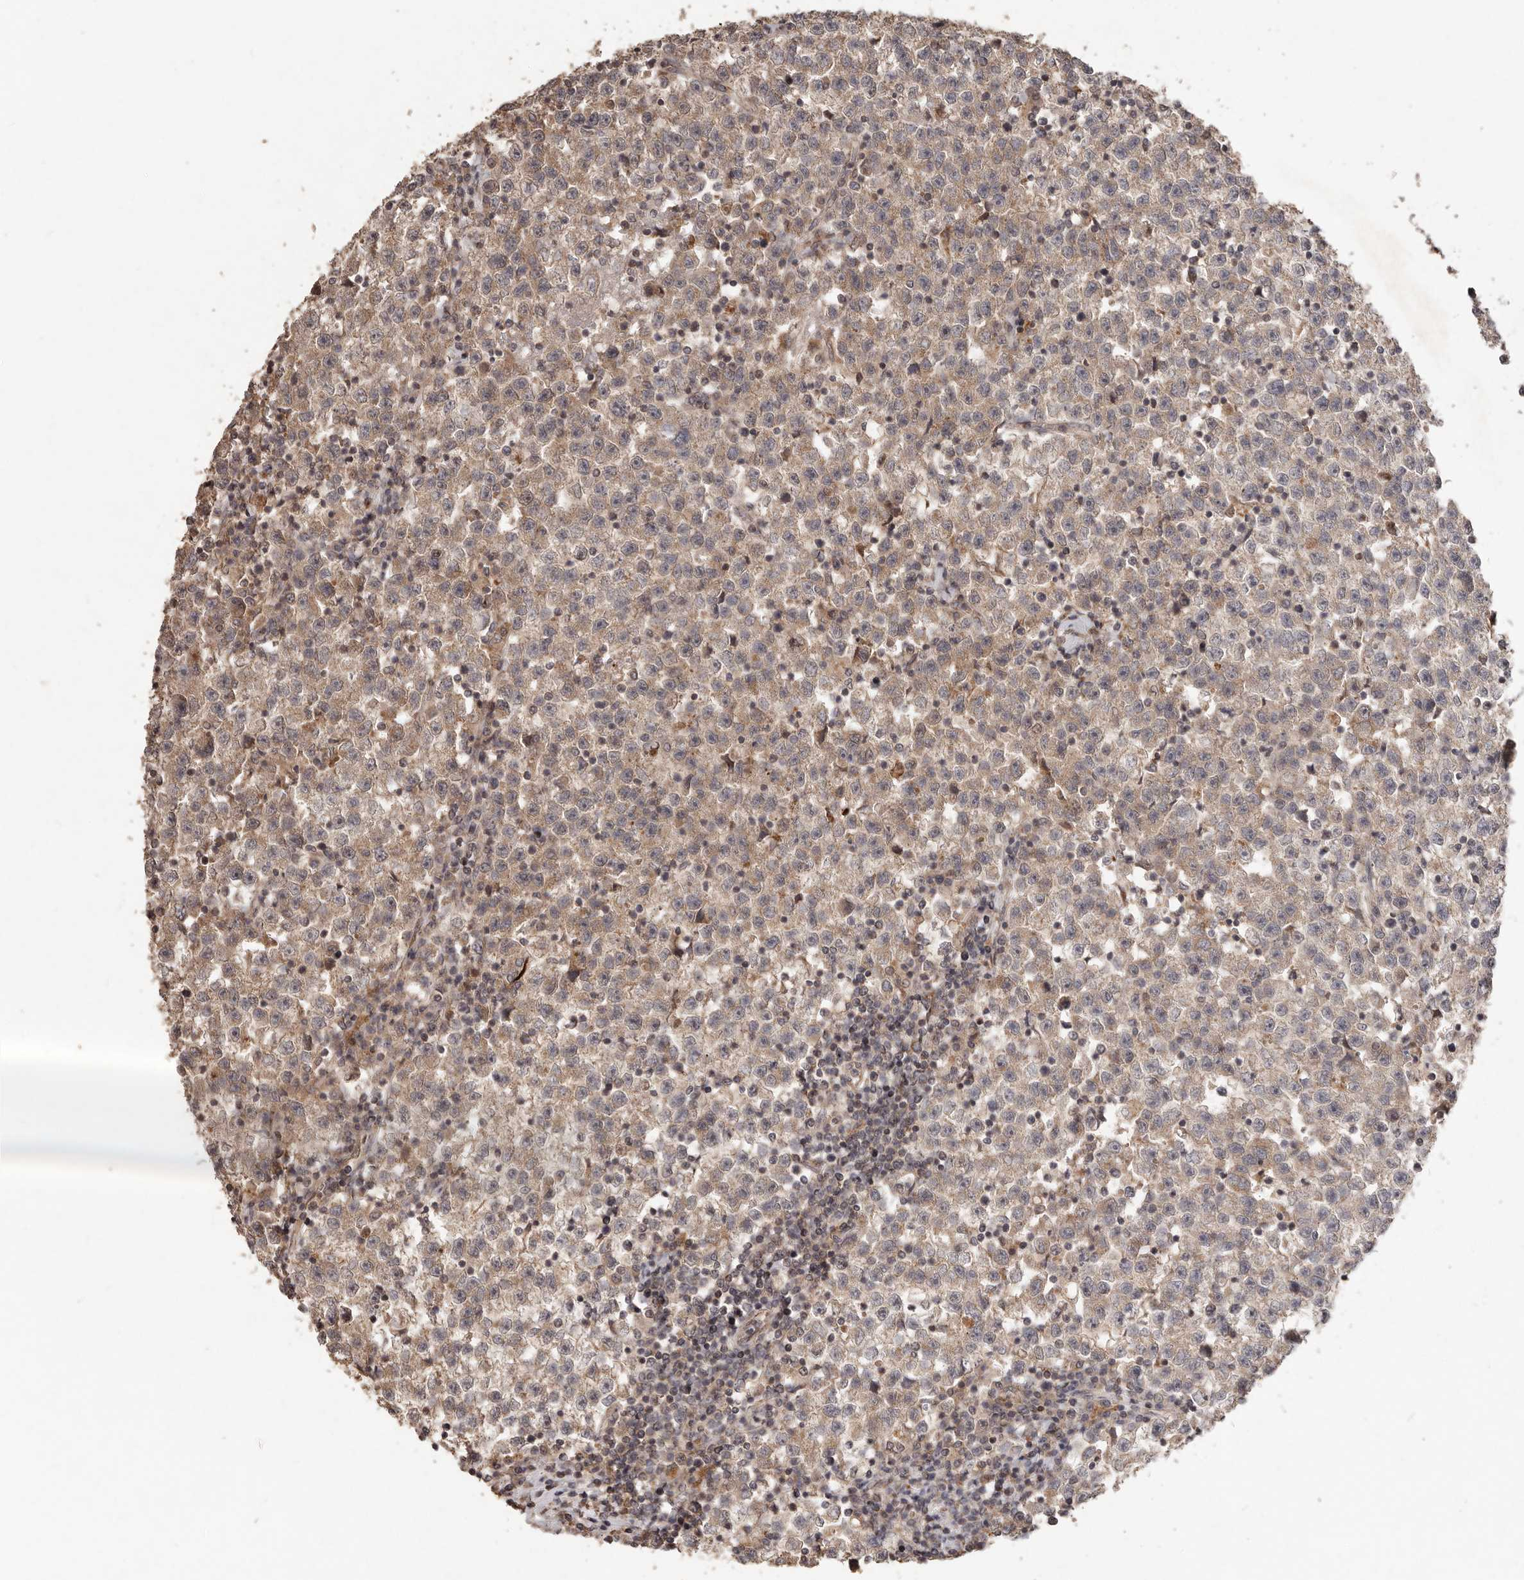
{"staining": {"intensity": "weak", "quantity": ">75%", "location": "cytoplasmic/membranous"}, "tissue": "testis cancer", "cell_type": "Tumor cells", "image_type": "cancer", "snomed": [{"axis": "morphology", "description": "Seminoma, NOS"}, {"axis": "topography", "description": "Testis"}], "caption": "Immunohistochemical staining of testis cancer shows low levels of weak cytoplasmic/membranous positivity in about >75% of tumor cells. (DAB (3,3'-diaminobenzidine) IHC, brown staining for protein, blue staining for nuclei).", "gene": "PLOD2", "patient": {"sex": "male", "age": 22}}